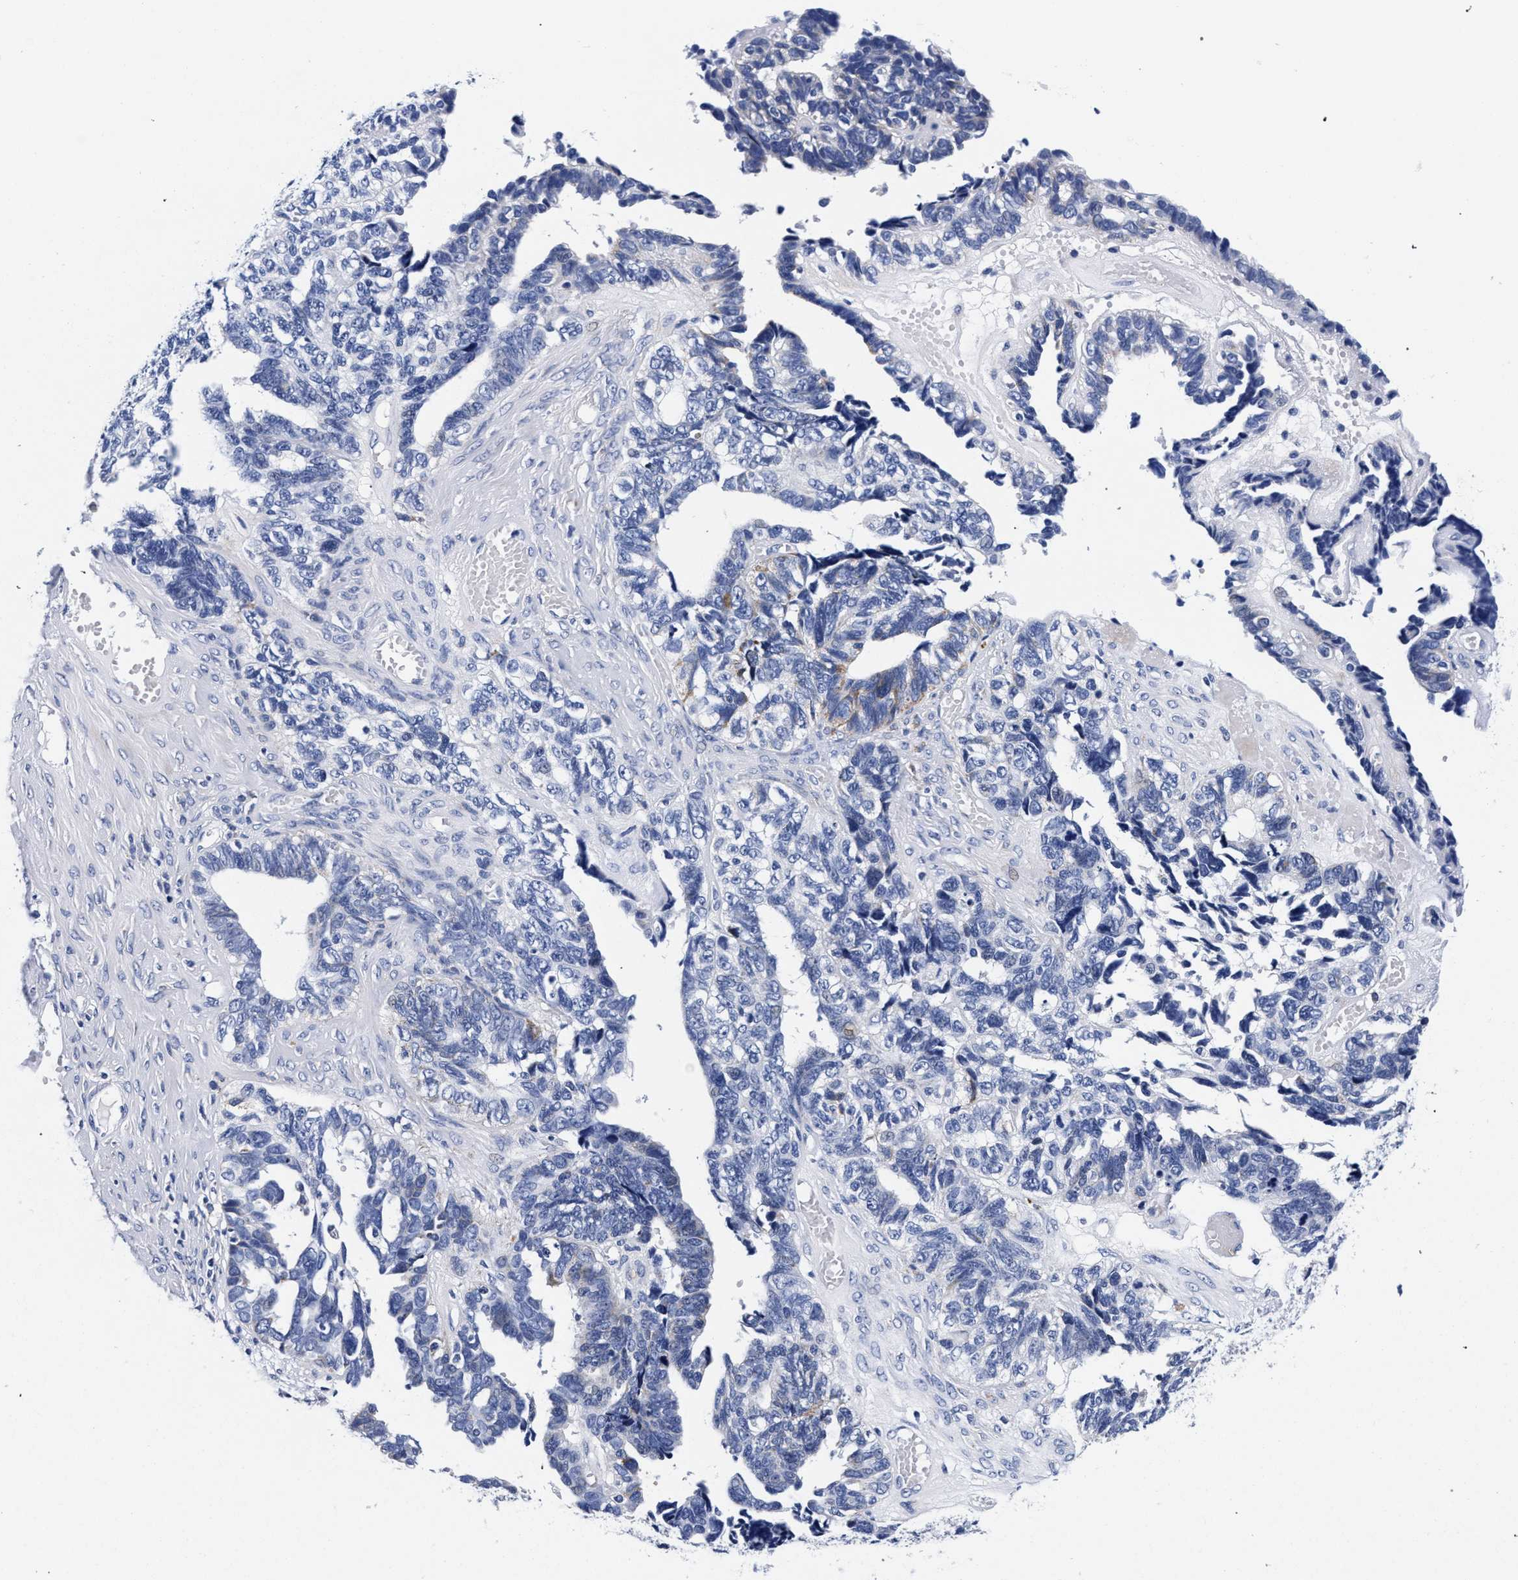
{"staining": {"intensity": "negative", "quantity": "none", "location": "none"}, "tissue": "ovarian cancer", "cell_type": "Tumor cells", "image_type": "cancer", "snomed": [{"axis": "morphology", "description": "Cystadenocarcinoma, serous, NOS"}, {"axis": "topography", "description": "Ovary"}], "caption": "Photomicrograph shows no protein positivity in tumor cells of serous cystadenocarcinoma (ovarian) tissue. (DAB (3,3'-diaminobenzidine) IHC with hematoxylin counter stain).", "gene": "RAB3B", "patient": {"sex": "female", "age": 79}}